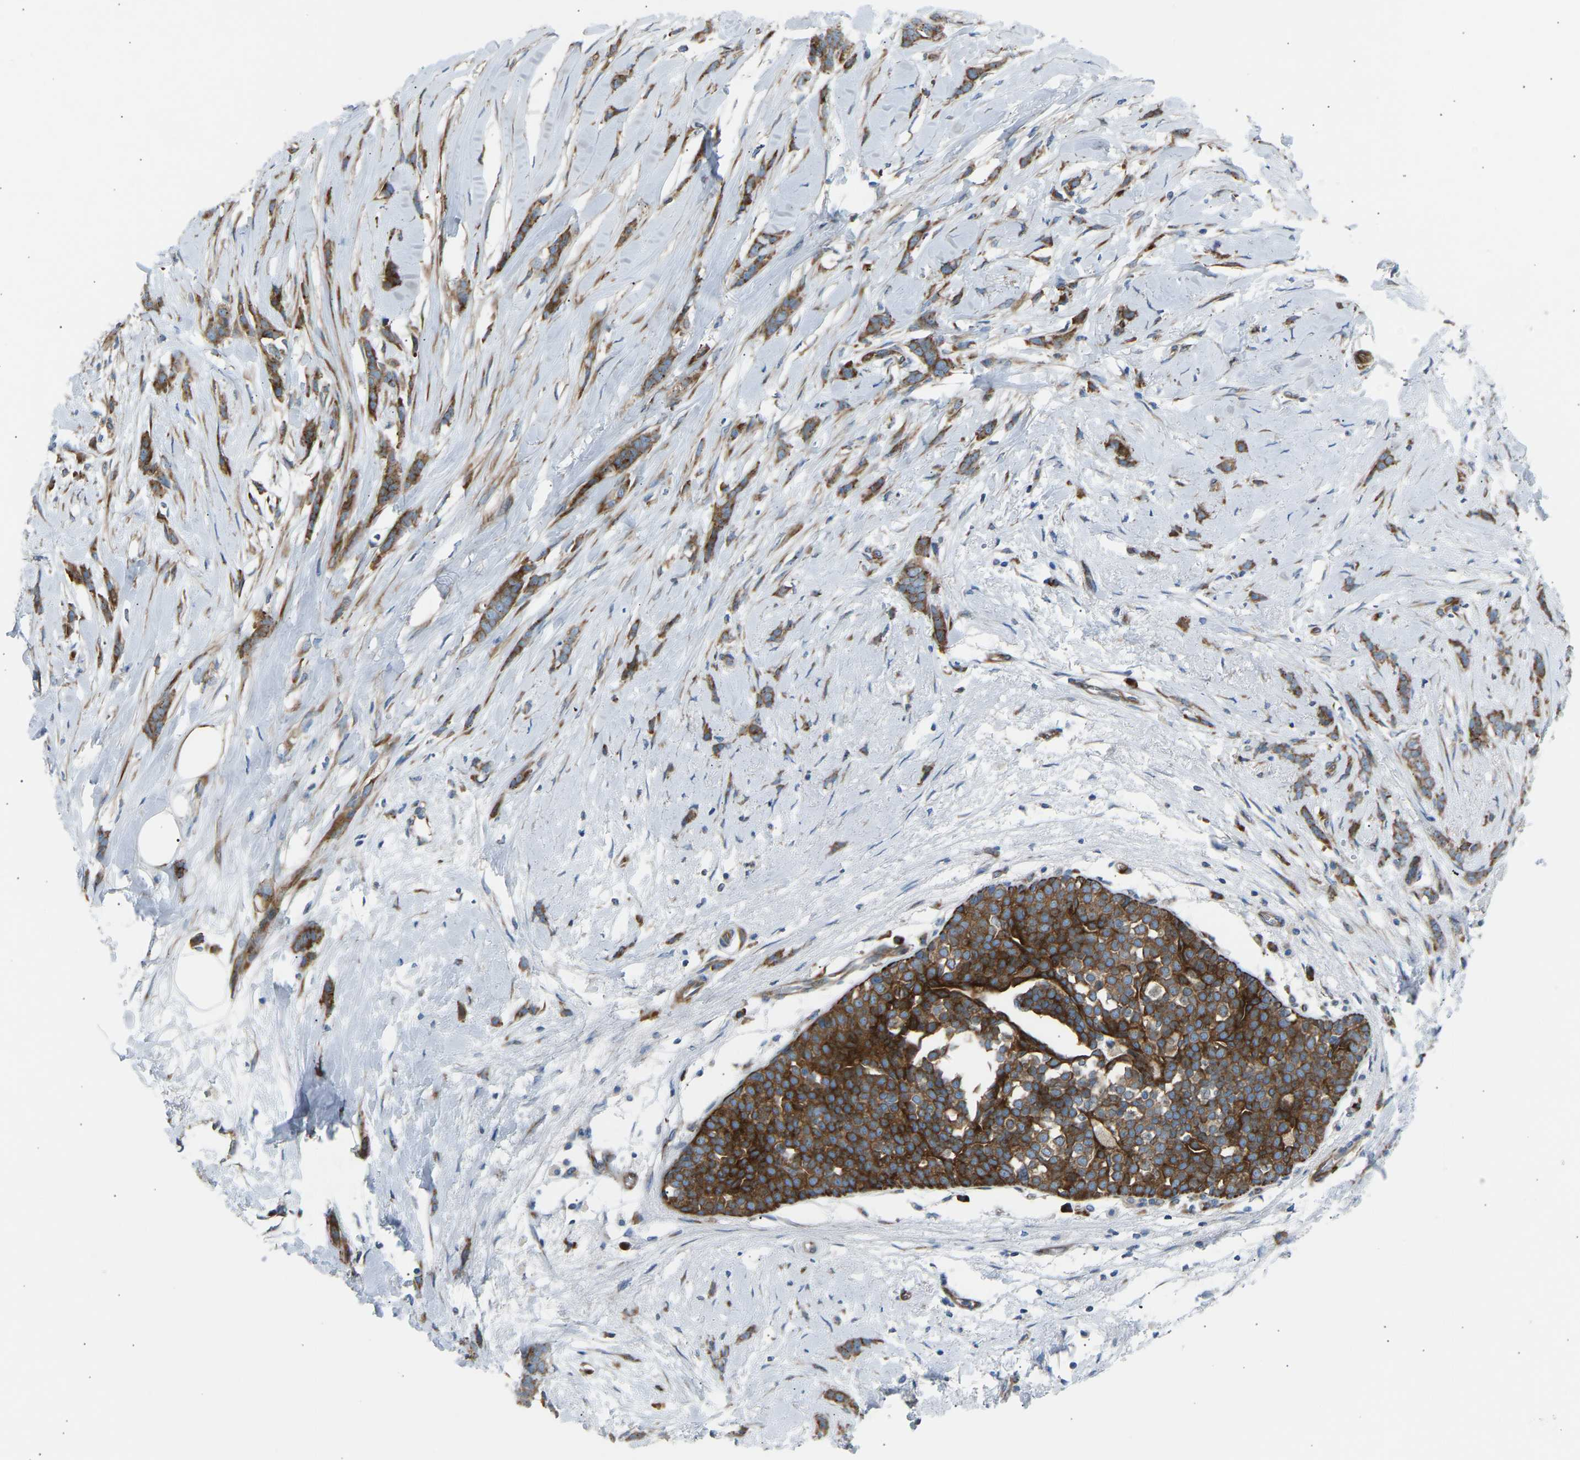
{"staining": {"intensity": "strong", "quantity": ">75%", "location": "cytoplasmic/membranous"}, "tissue": "breast cancer", "cell_type": "Tumor cells", "image_type": "cancer", "snomed": [{"axis": "morphology", "description": "Lobular carcinoma, in situ"}, {"axis": "morphology", "description": "Lobular carcinoma"}, {"axis": "topography", "description": "Breast"}], "caption": "Tumor cells display high levels of strong cytoplasmic/membranous expression in about >75% of cells in breast lobular carcinoma in situ.", "gene": "VPS41", "patient": {"sex": "female", "age": 41}}